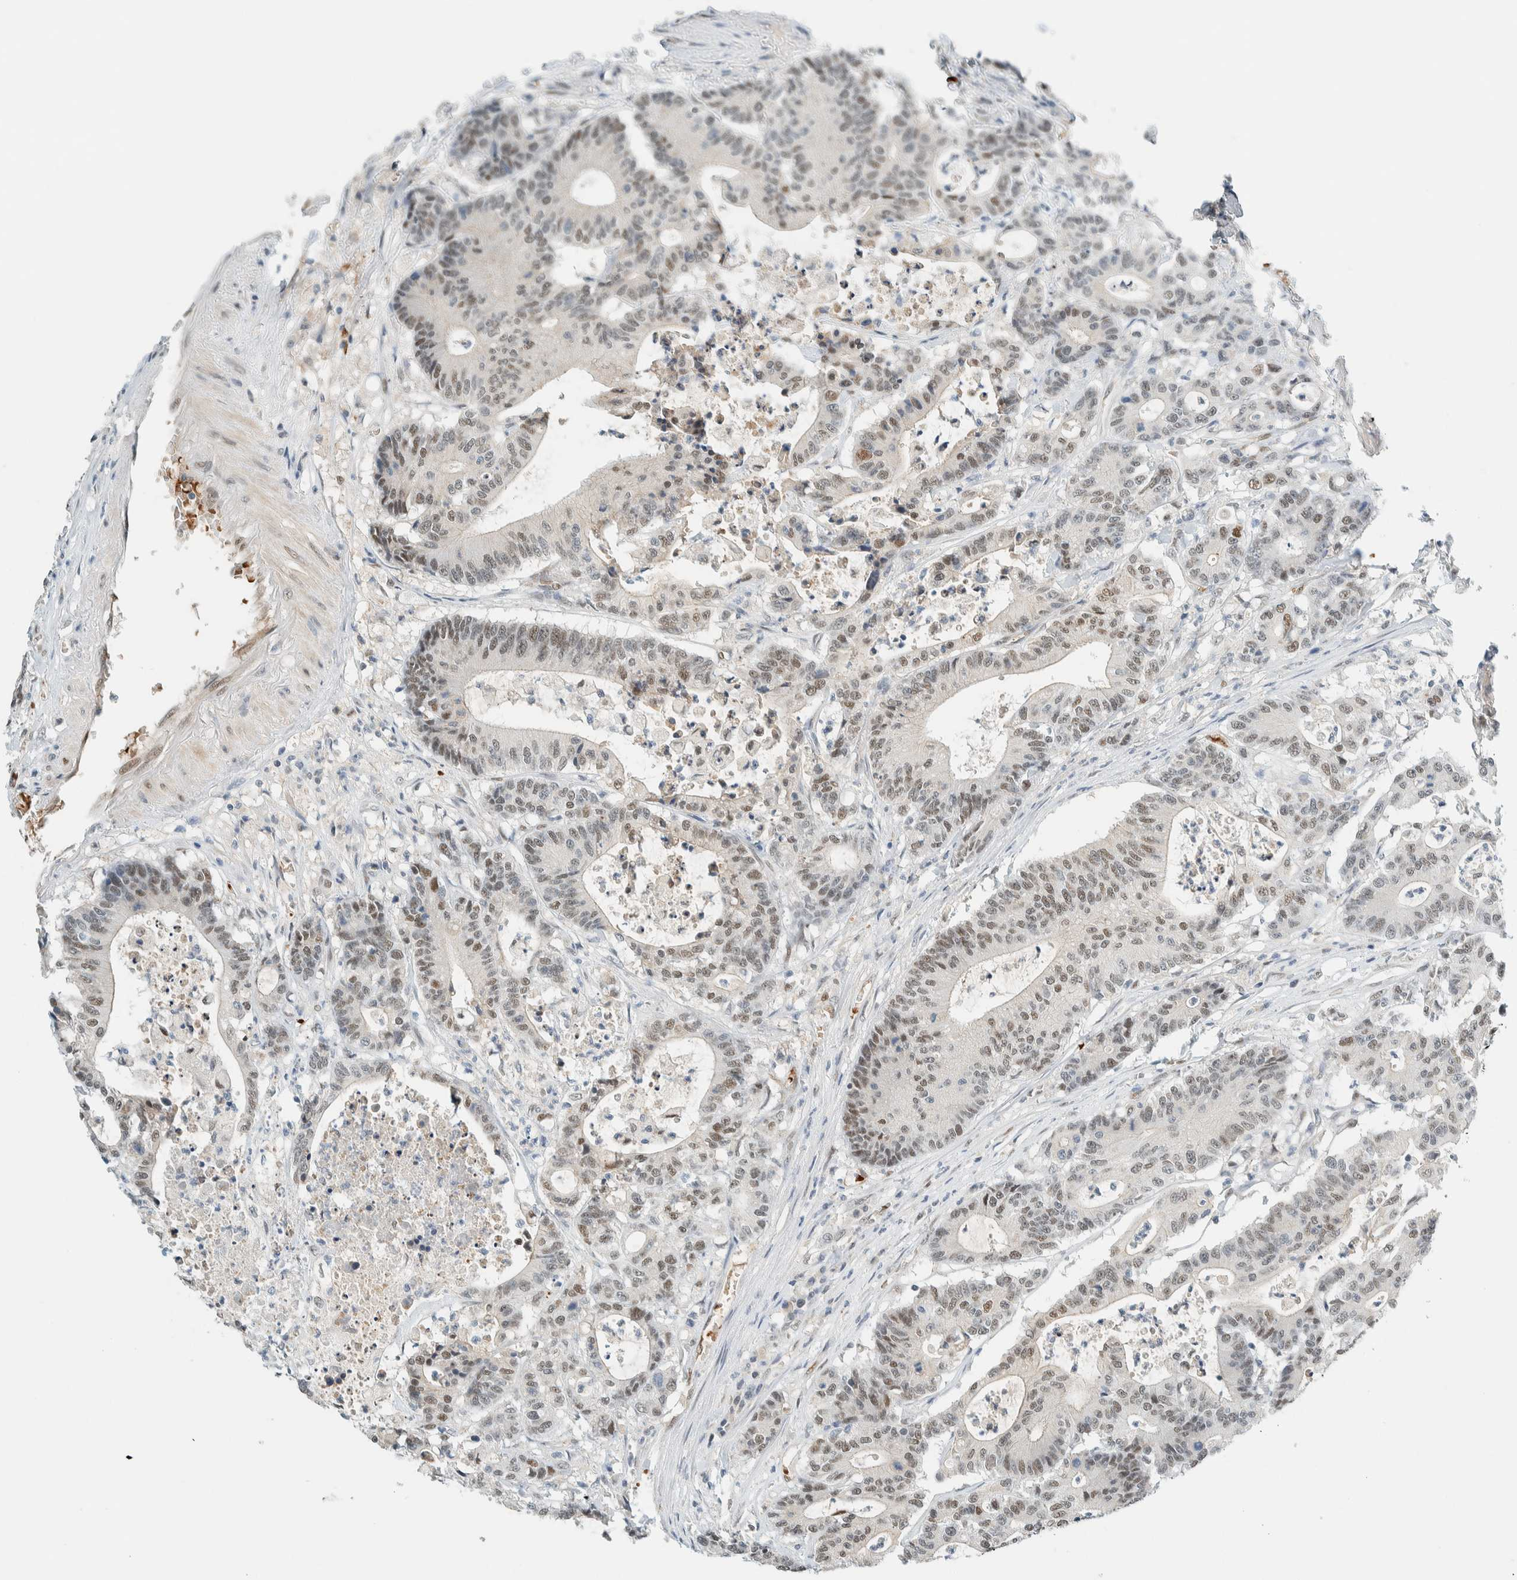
{"staining": {"intensity": "weak", "quantity": ">75%", "location": "nuclear"}, "tissue": "colorectal cancer", "cell_type": "Tumor cells", "image_type": "cancer", "snomed": [{"axis": "morphology", "description": "Adenocarcinoma, NOS"}, {"axis": "topography", "description": "Colon"}], "caption": "The immunohistochemical stain labels weak nuclear staining in tumor cells of adenocarcinoma (colorectal) tissue.", "gene": "TSTD2", "patient": {"sex": "female", "age": 84}}